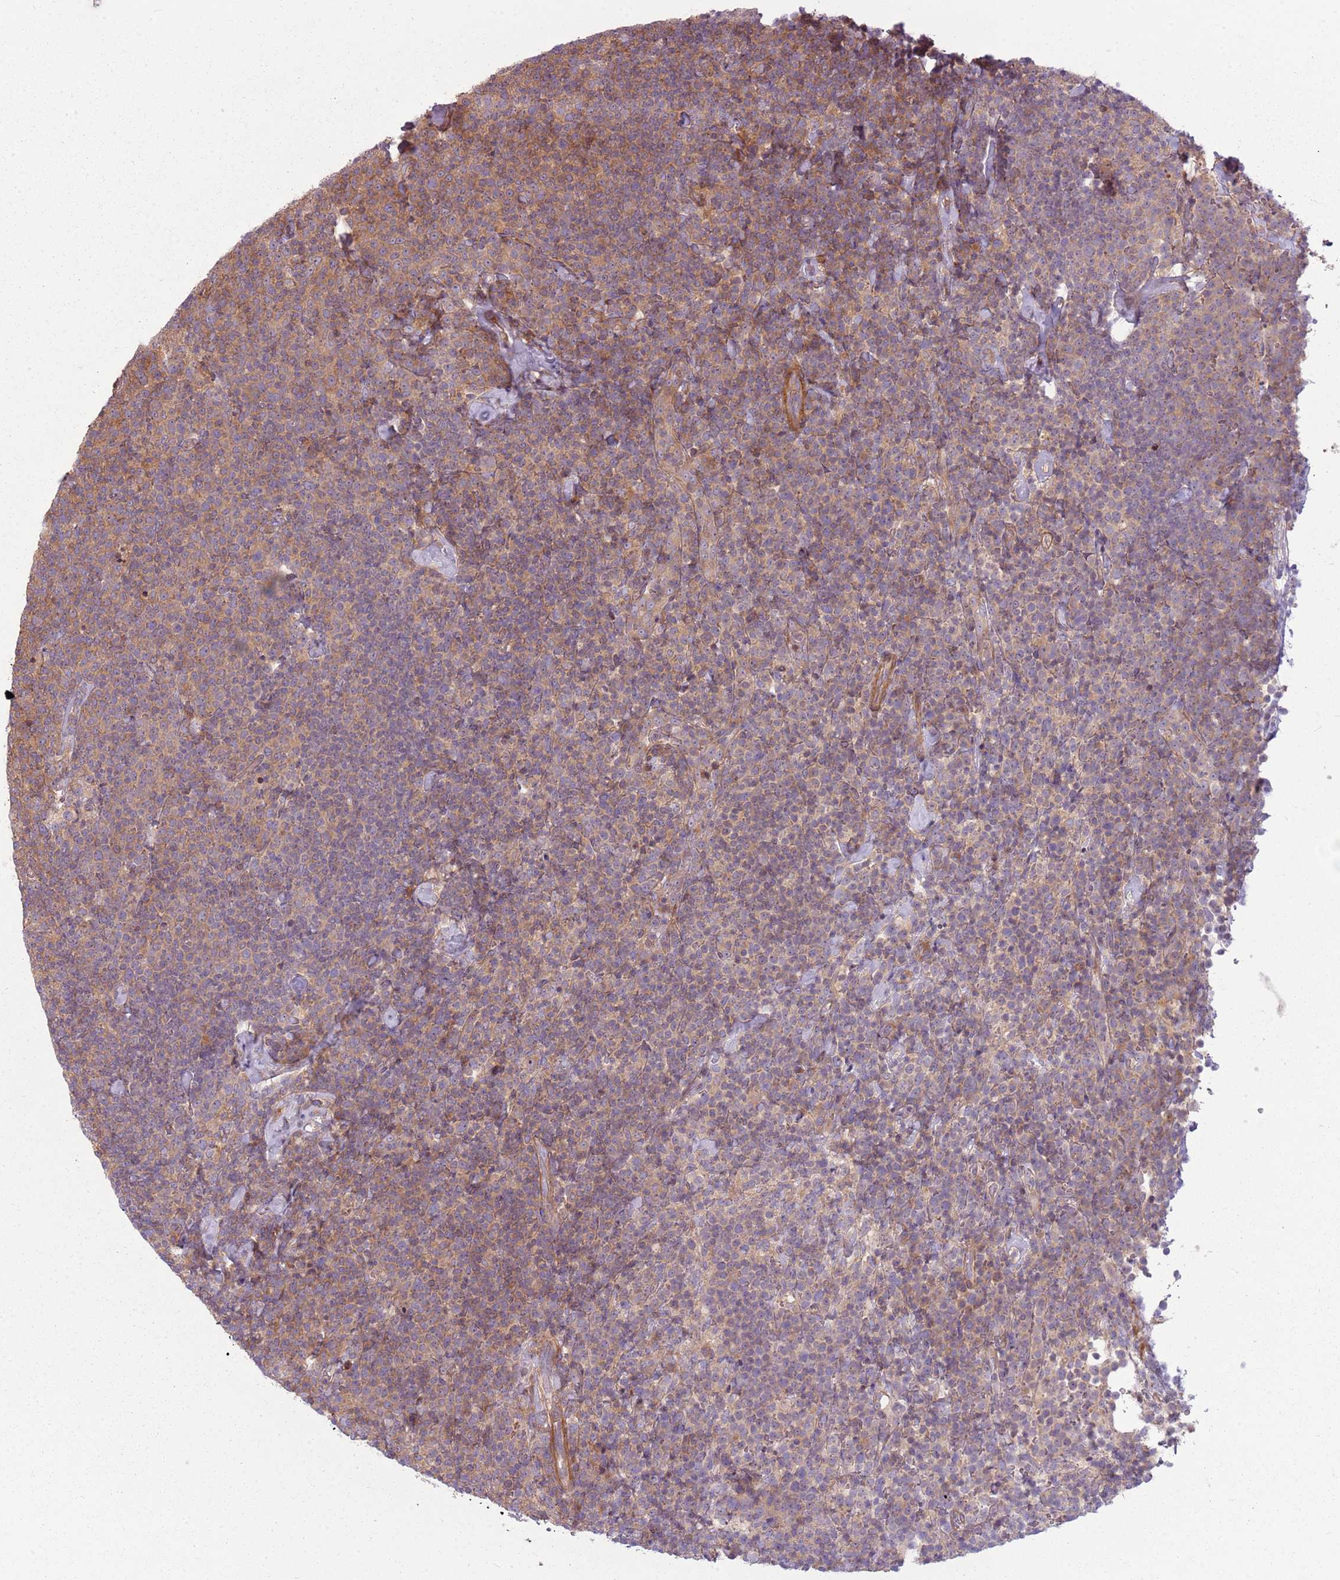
{"staining": {"intensity": "weak", "quantity": "25%-75%", "location": "cytoplasmic/membranous"}, "tissue": "lymphoma", "cell_type": "Tumor cells", "image_type": "cancer", "snomed": [{"axis": "morphology", "description": "Malignant lymphoma, non-Hodgkin's type, High grade"}, {"axis": "topography", "description": "Lymph node"}], "caption": "A micrograph of lymphoma stained for a protein shows weak cytoplasmic/membranous brown staining in tumor cells. The staining is performed using DAB brown chromogen to label protein expression. The nuclei are counter-stained blue using hematoxylin.", "gene": "RPL21", "patient": {"sex": "male", "age": 61}}